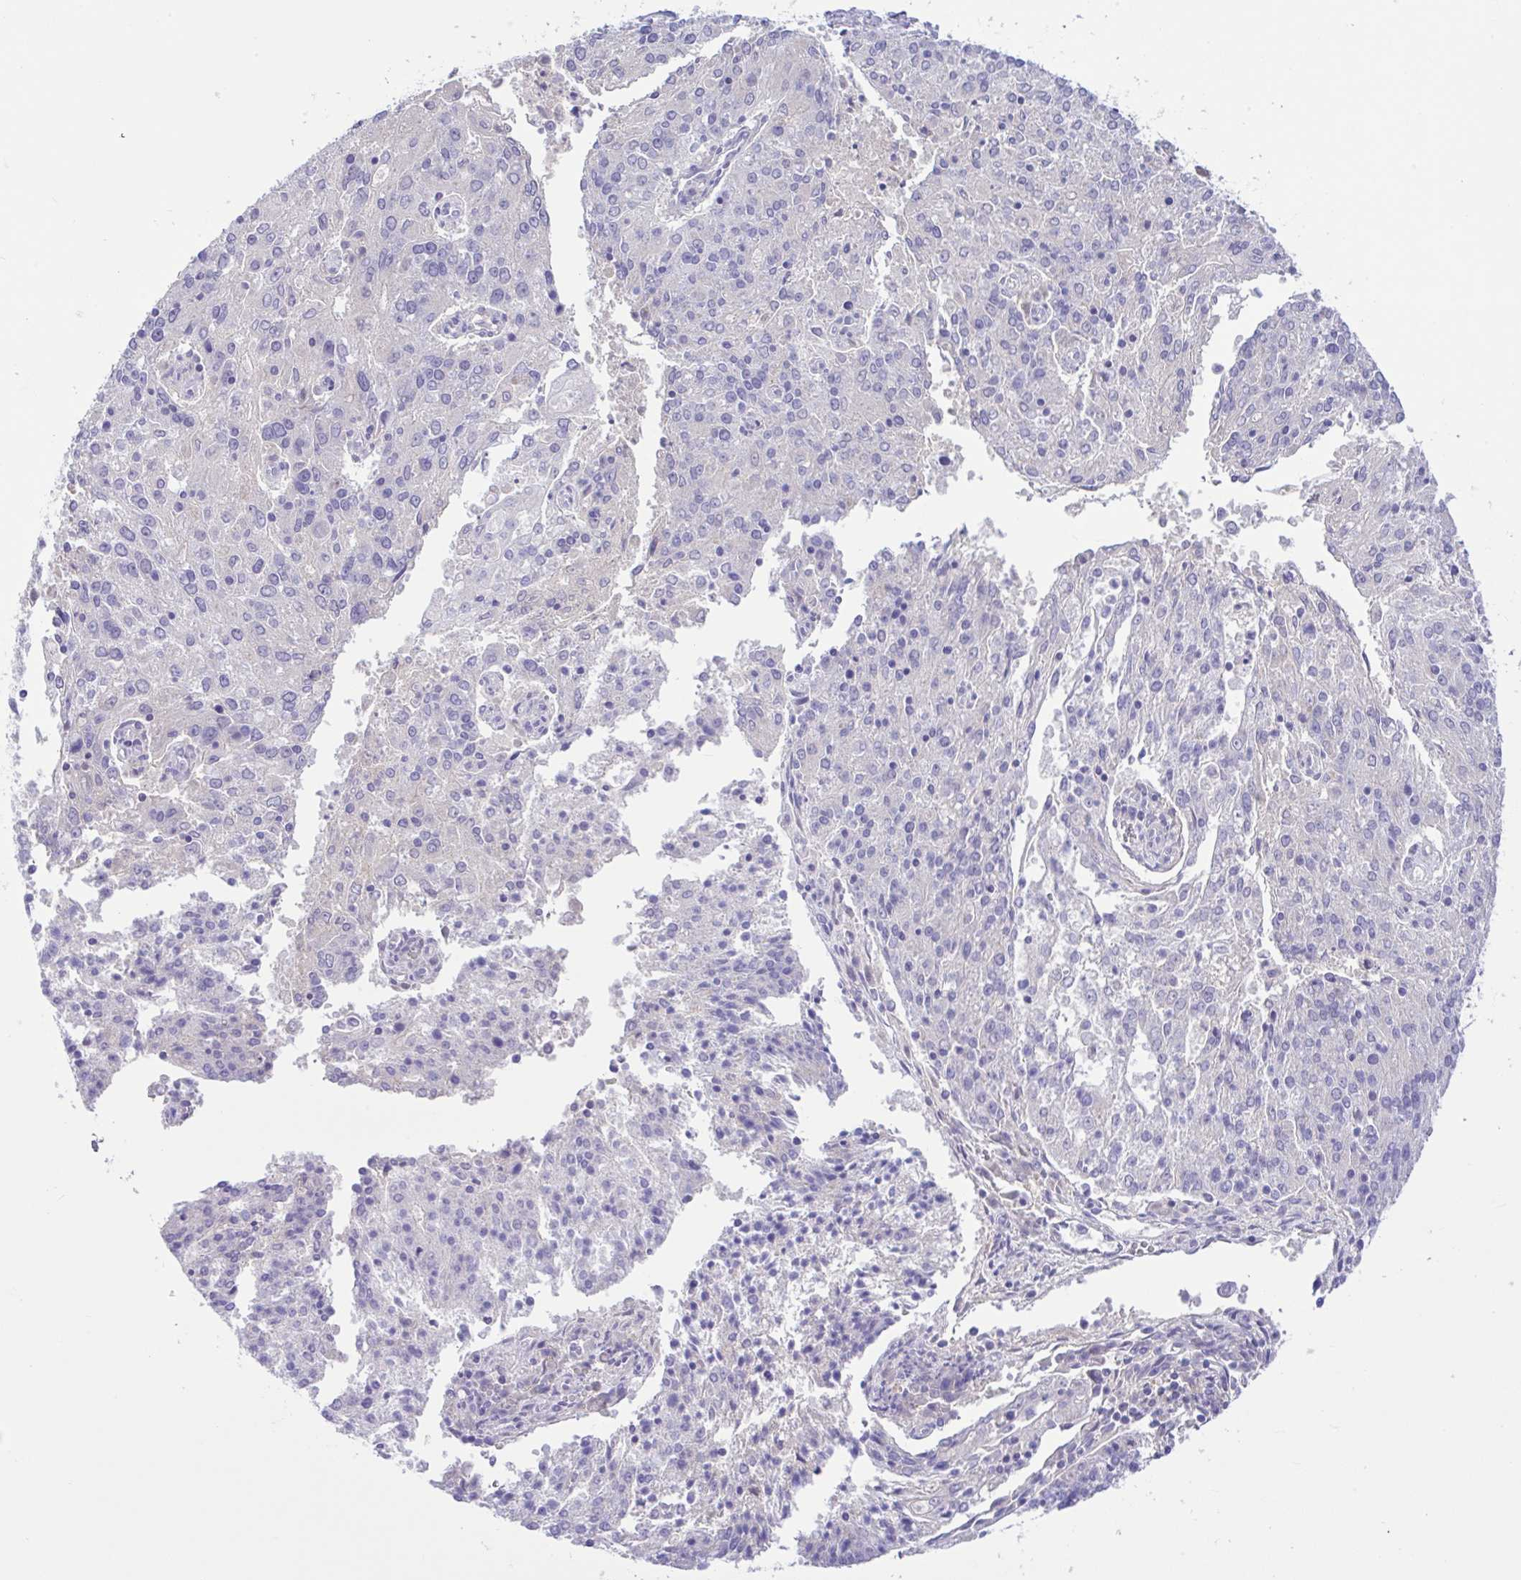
{"staining": {"intensity": "negative", "quantity": "none", "location": "none"}, "tissue": "endometrial cancer", "cell_type": "Tumor cells", "image_type": "cancer", "snomed": [{"axis": "morphology", "description": "Adenocarcinoma, NOS"}, {"axis": "topography", "description": "Endometrium"}], "caption": "Endometrial adenocarcinoma was stained to show a protein in brown. There is no significant staining in tumor cells.", "gene": "ANO4", "patient": {"sex": "female", "age": 82}}